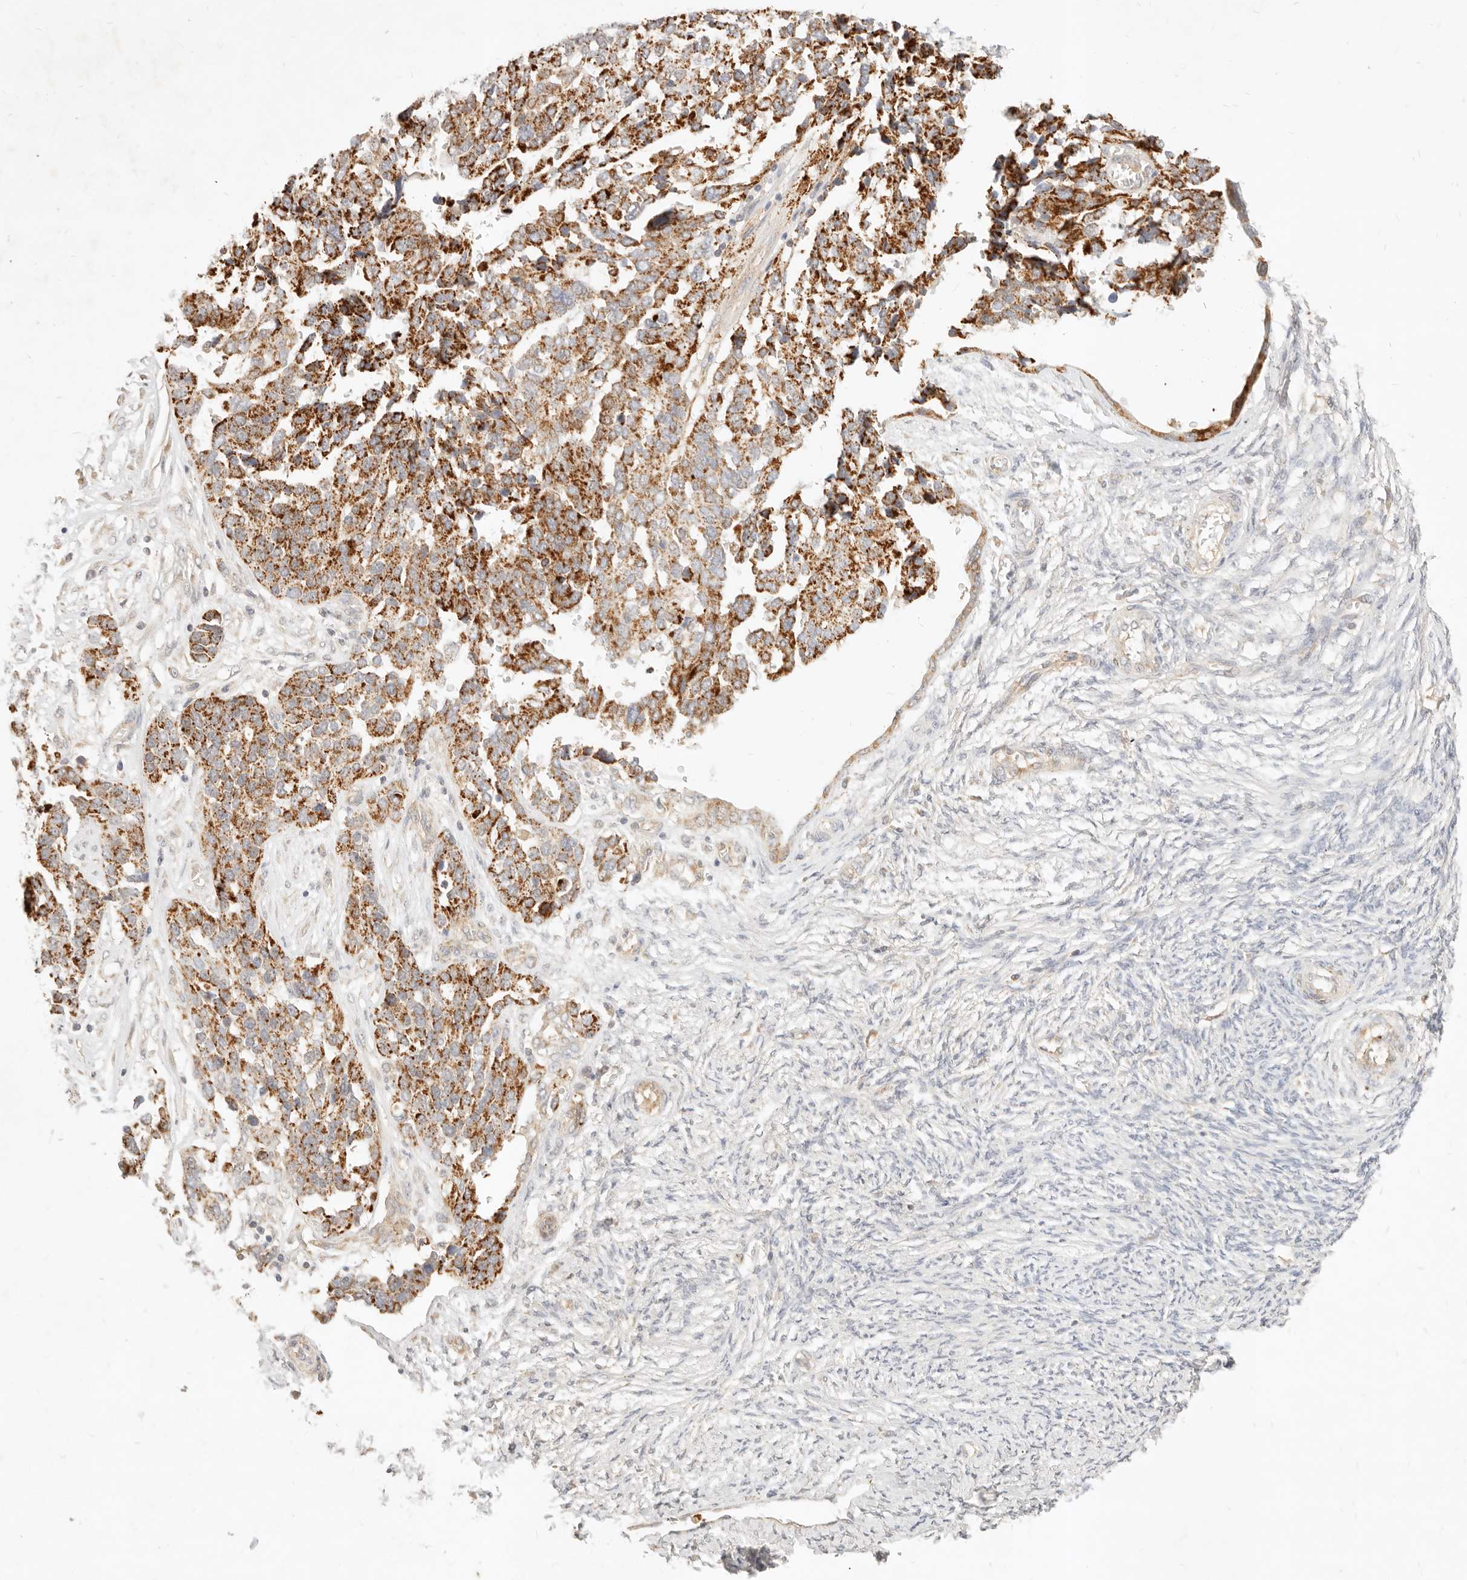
{"staining": {"intensity": "moderate", "quantity": ">75%", "location": "cytoplasmic/membranous"}, "tissue": "ovarian cancer", "cell_type": "Tumor cells", "image_type": "cancer", "snomed": [{"axis": "morphology", "description": "Cystadenocarcinoma, serous, NOS"}, {"axis": "topography", "description": "Ovary"}], "caption": "Ovarian serous cystadenocarcinoma was stained to show a protein in brown. There is medium levels of moderate cytoplasmic/membranous positivity in approximately >75% of tumor cells.", "gene": "RUBCNL", "patient": {"sex": "female", "age": 44}}